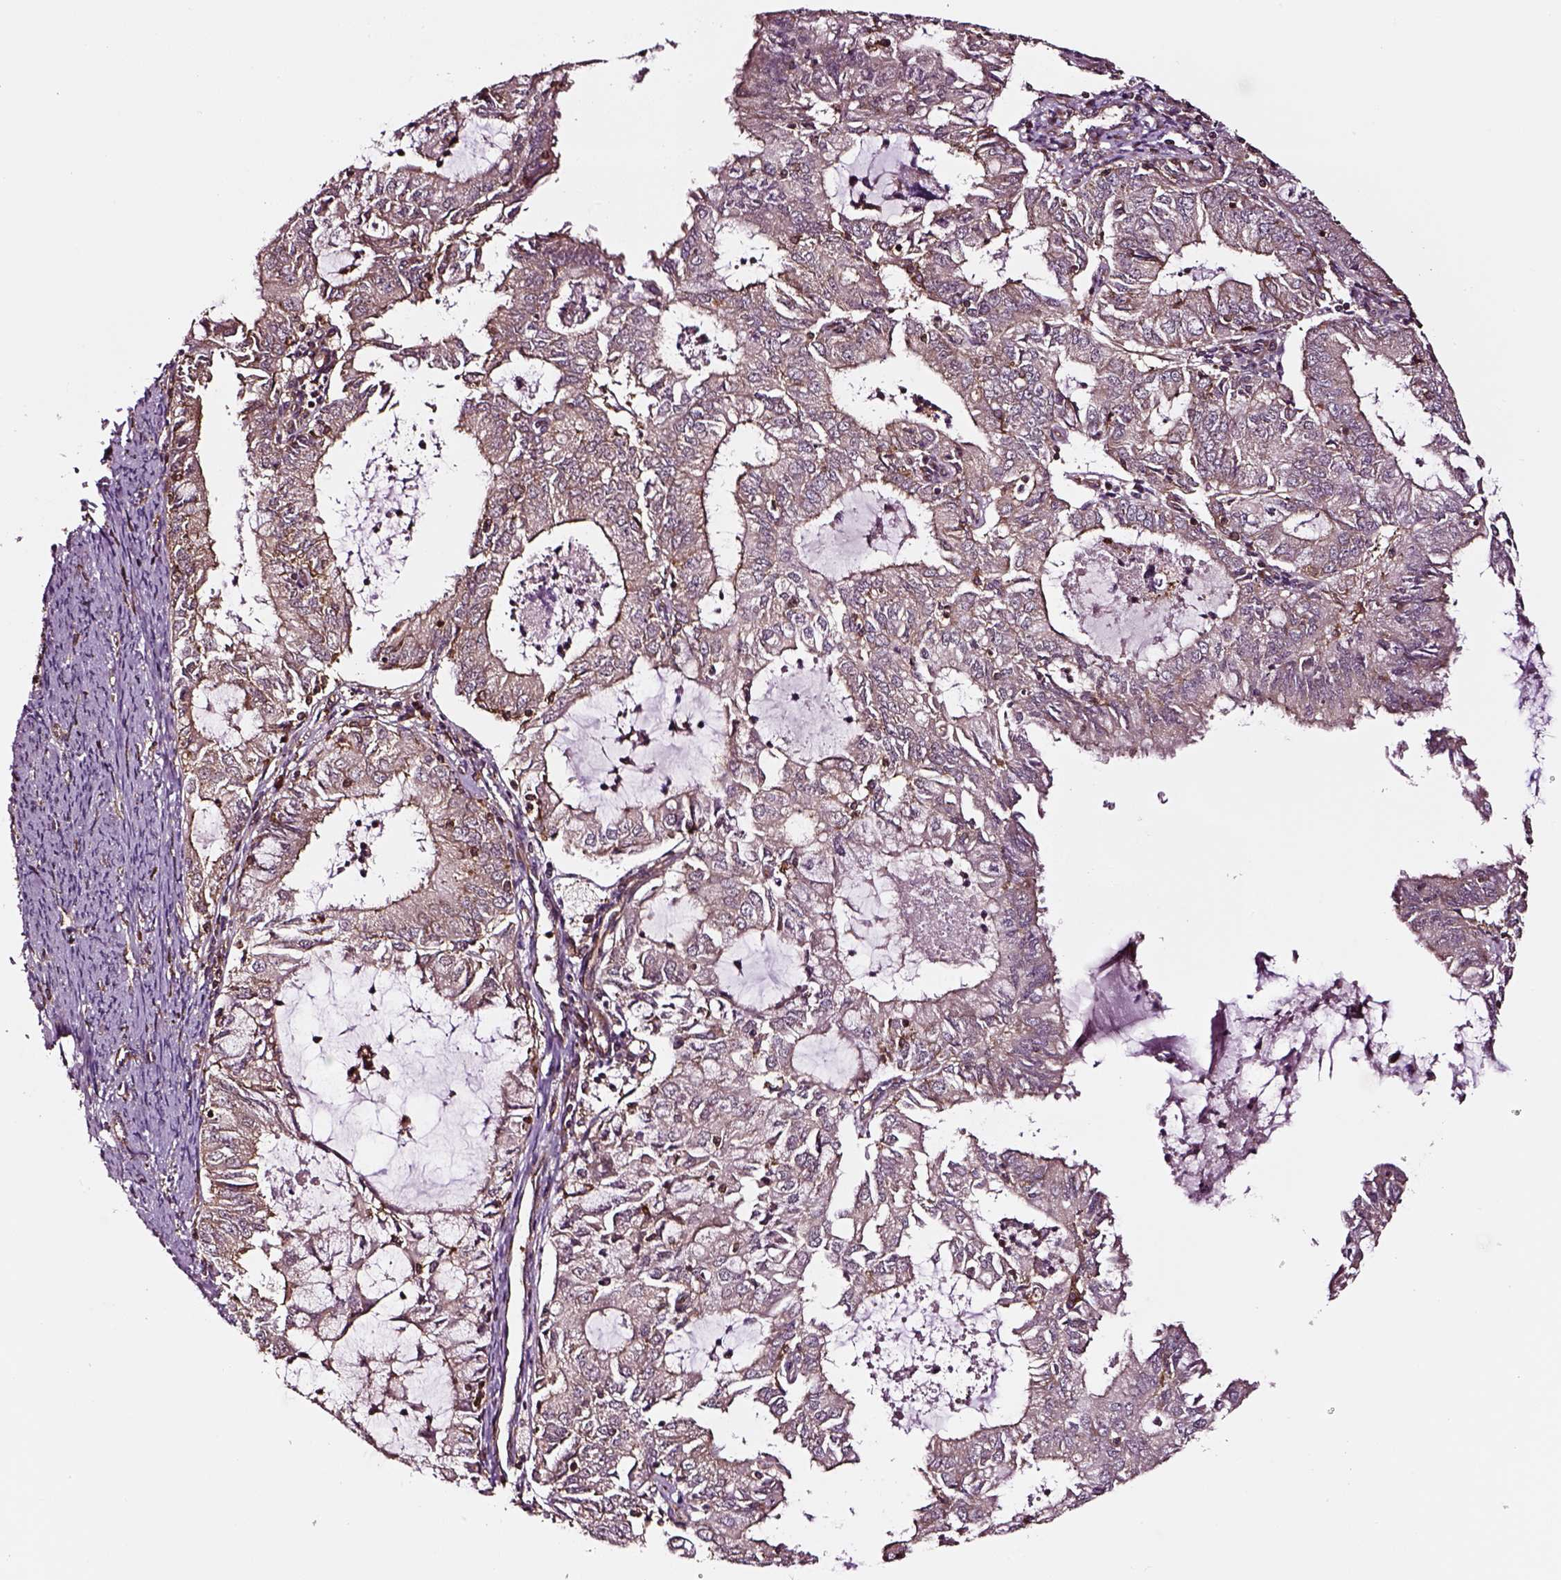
{"staining": {"intensity": "moderate", "quantity": "<25%", "location": "cytoplasmic/membranous"}, "tissue": "endometrial cancer", "cell_type": "Tumor cells", "image_type": "cancer", "snomed": [{"axis": "morphology", "description": "Adenocarcinoma, NOS"}, {"axis": "topography", "description": "Endometrium"}], "caption": "Tumor cells exhibit moderate cytoplasmic/membranous expression in approximately <25% of cells in adenocarcinoma (endometrial). (DAB = brown stain, brightfield microscopy at high magnification).", "gene": "RASSF5", "patient": {"sex": "female", "age": 57}}